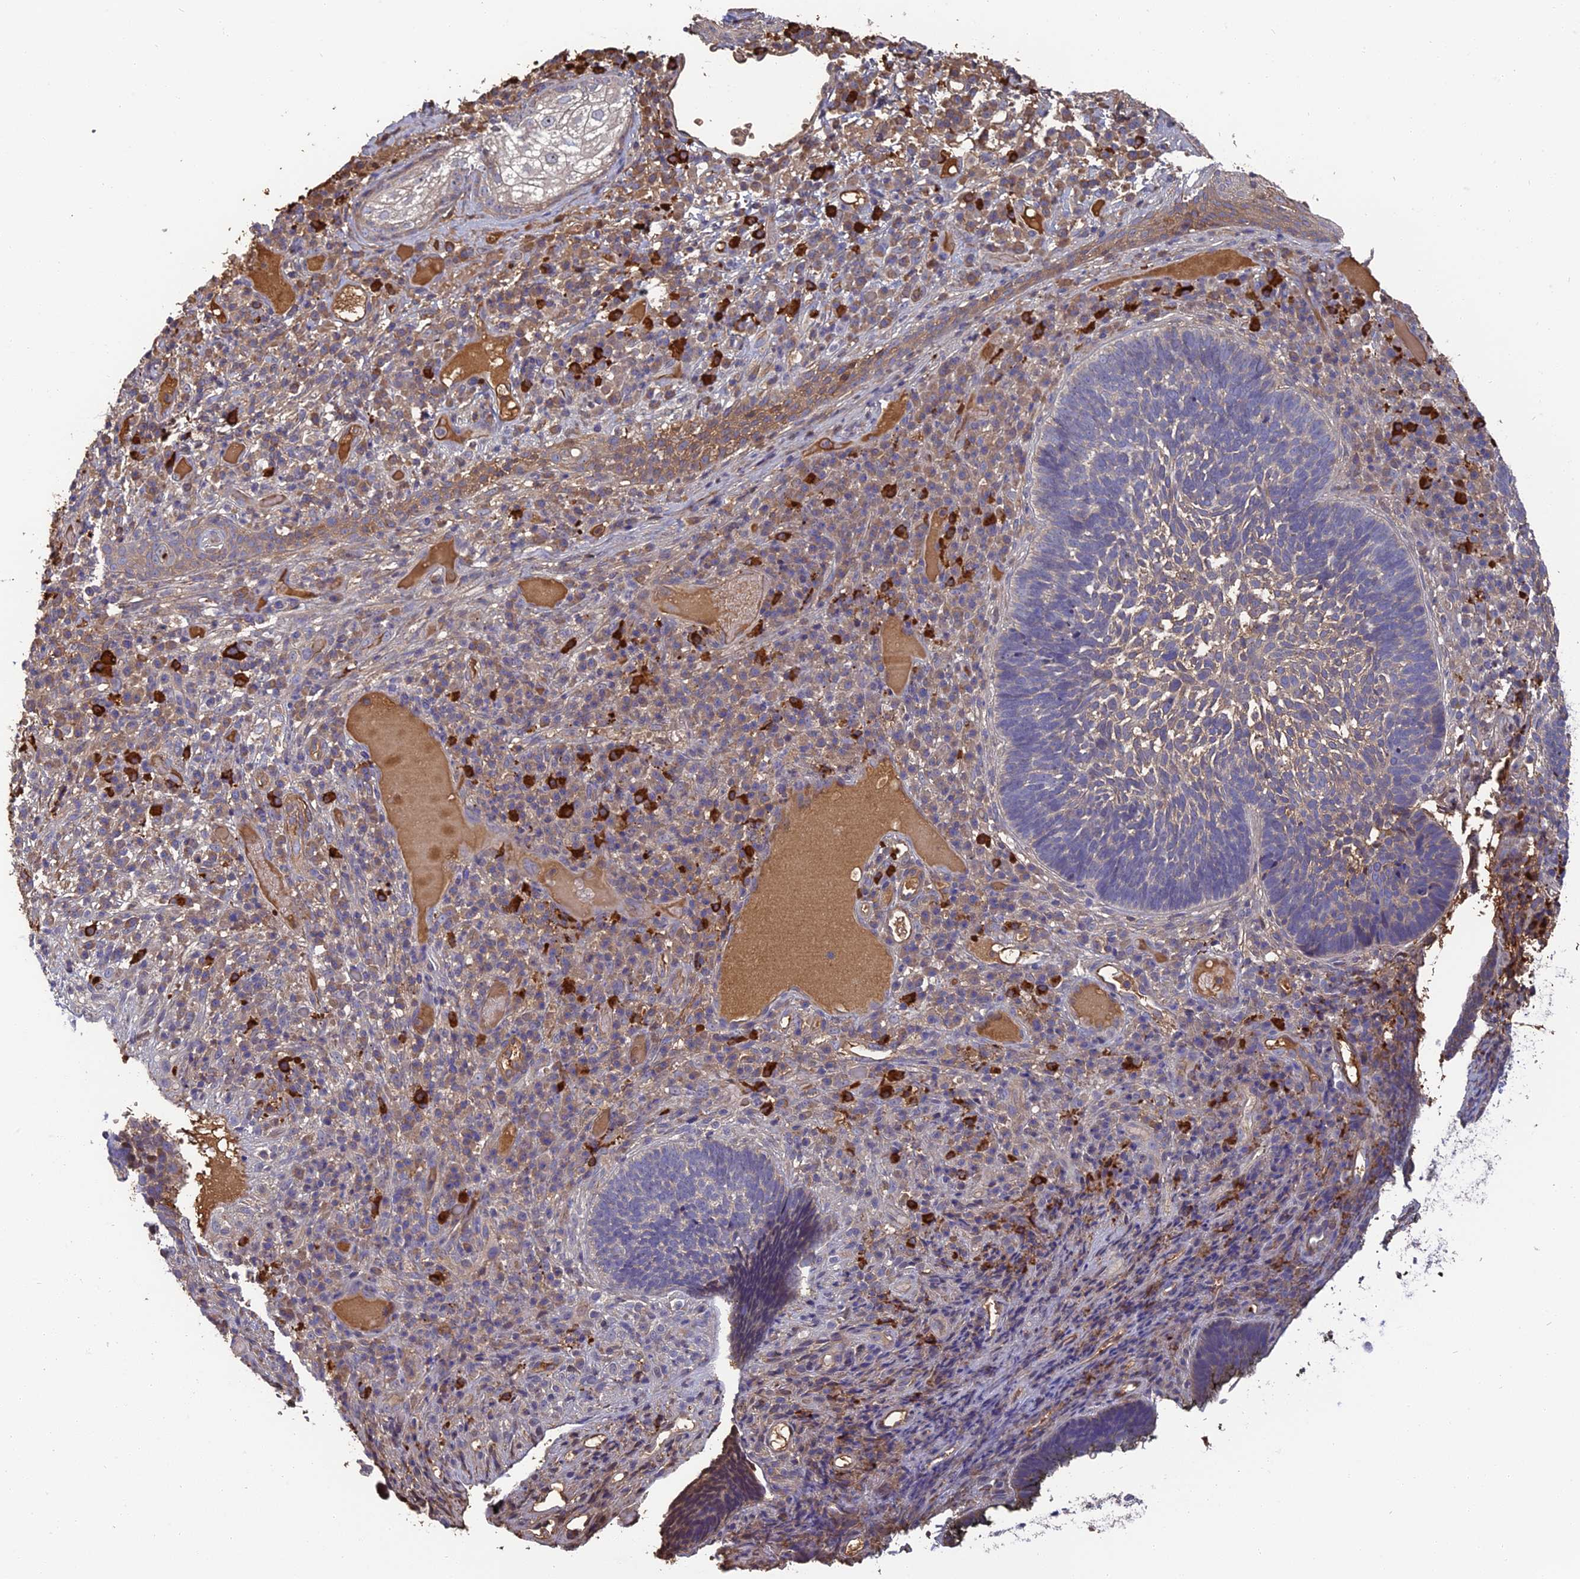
{"staining": {"intensity": "negative", "quantity": "none", "location": "none"}, "tissue": "skin cancer", "cell_type": "Tumor cells", "image_type": "cancer", "snomed": [{"axis": "morphology", "description": "Basal cell carcinoma"}, {"axis": "topography", "description": "Skin"}], "caption": "This micrograph is of skin cancer (basal cell carcinoma) stained with immunohistochemistry (IHC) to label a protein in brown with the nuclei are counter-stained blue. There is no positivity in tumor cells.", "gene": "ERMAP", "patient": {"sex": "male", "age": 88}}